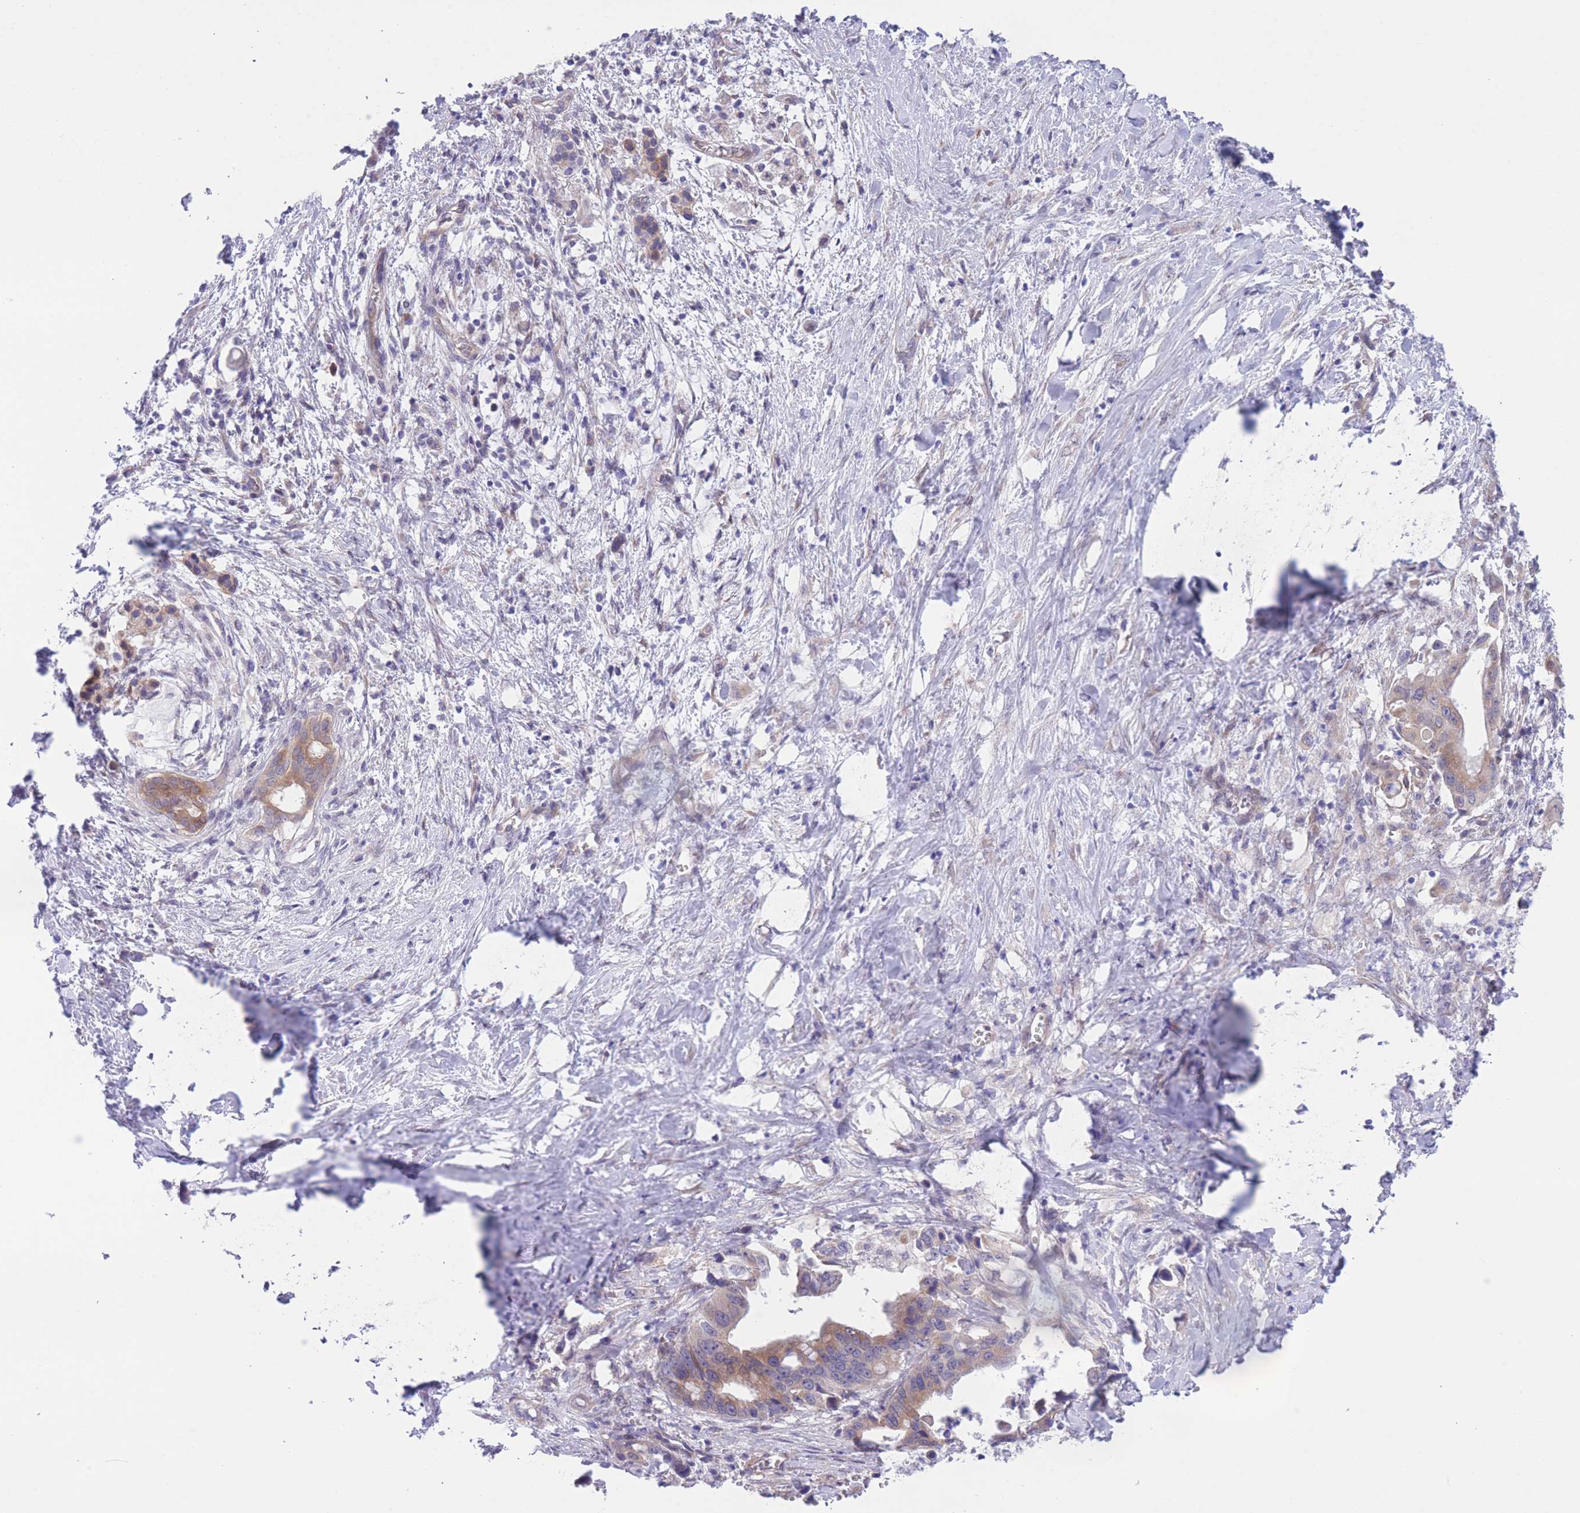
{"staining": {"intensity": "moderate", "quantity": "25%-75%", "location": "cytoplasmic/membranous"}, "tissue": "pancreatic cancer", "cell_type": "Tumor cells", "image_type": "cancer", "snomed": [{"axis": "morphology", "description": "Adenocarcinoma, NOS"}, {"axis": "topography", "description": "Pancreas"}], "caption": "Pancreatic cancer (adenocarcinoma) was stained to show a protein in brown. There is medium levels of moderate cytoplasmic/membranous expression in about 25%-75% of tumor cells. (DAB (3,3'-diaminobenzidine) = brown stain, brightfield microscopy at high magnification).", "gene": "WWOX", "patient": {"sex": "male", "age": 61}}